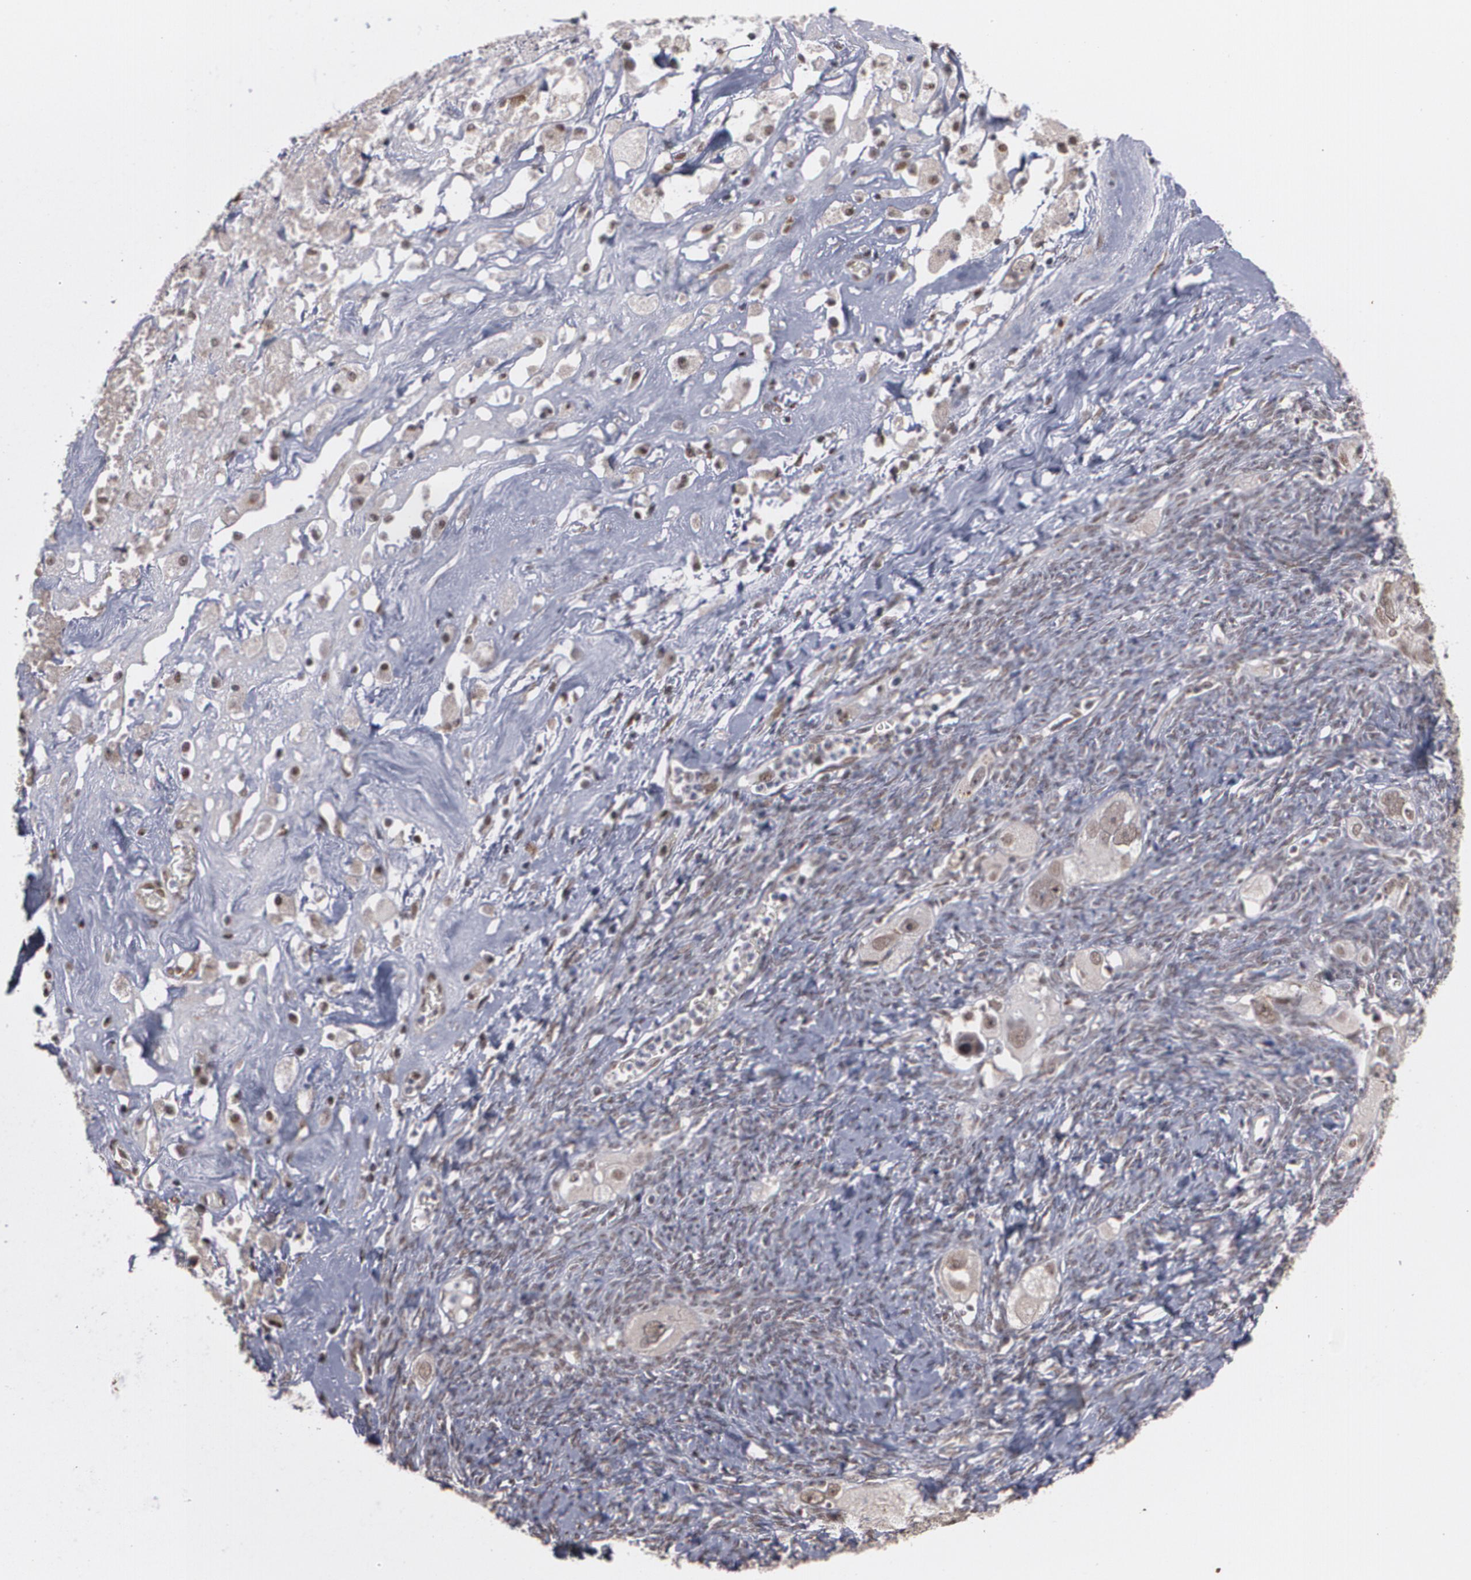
{"staining": {"intensity": "moderate", "quantity": "25%-75%", "location": "nuclear"}, "tissue": "ovarian cancer", "cell_type": "Tumor cells", "image_type": "cancer", "snomed": [{"axis": "morphology", "description": "Normal tissue, NOS"}, {"axis": "morphology", "description": "Cystadenocarcinoma, serous, NOS"}, {"axis": "topography", "description": "Ovary"}], "caption": "A high-resolution photomicrograph shows immunohistochemistry (IHC) staining of ovarian serous cystadenocarcinoma, which shows moderate nuclear expression in approximately 25%-75% of tumor cells.", "gene": "ZNF75A", "patient": {"sex": "female", "age": 62}}